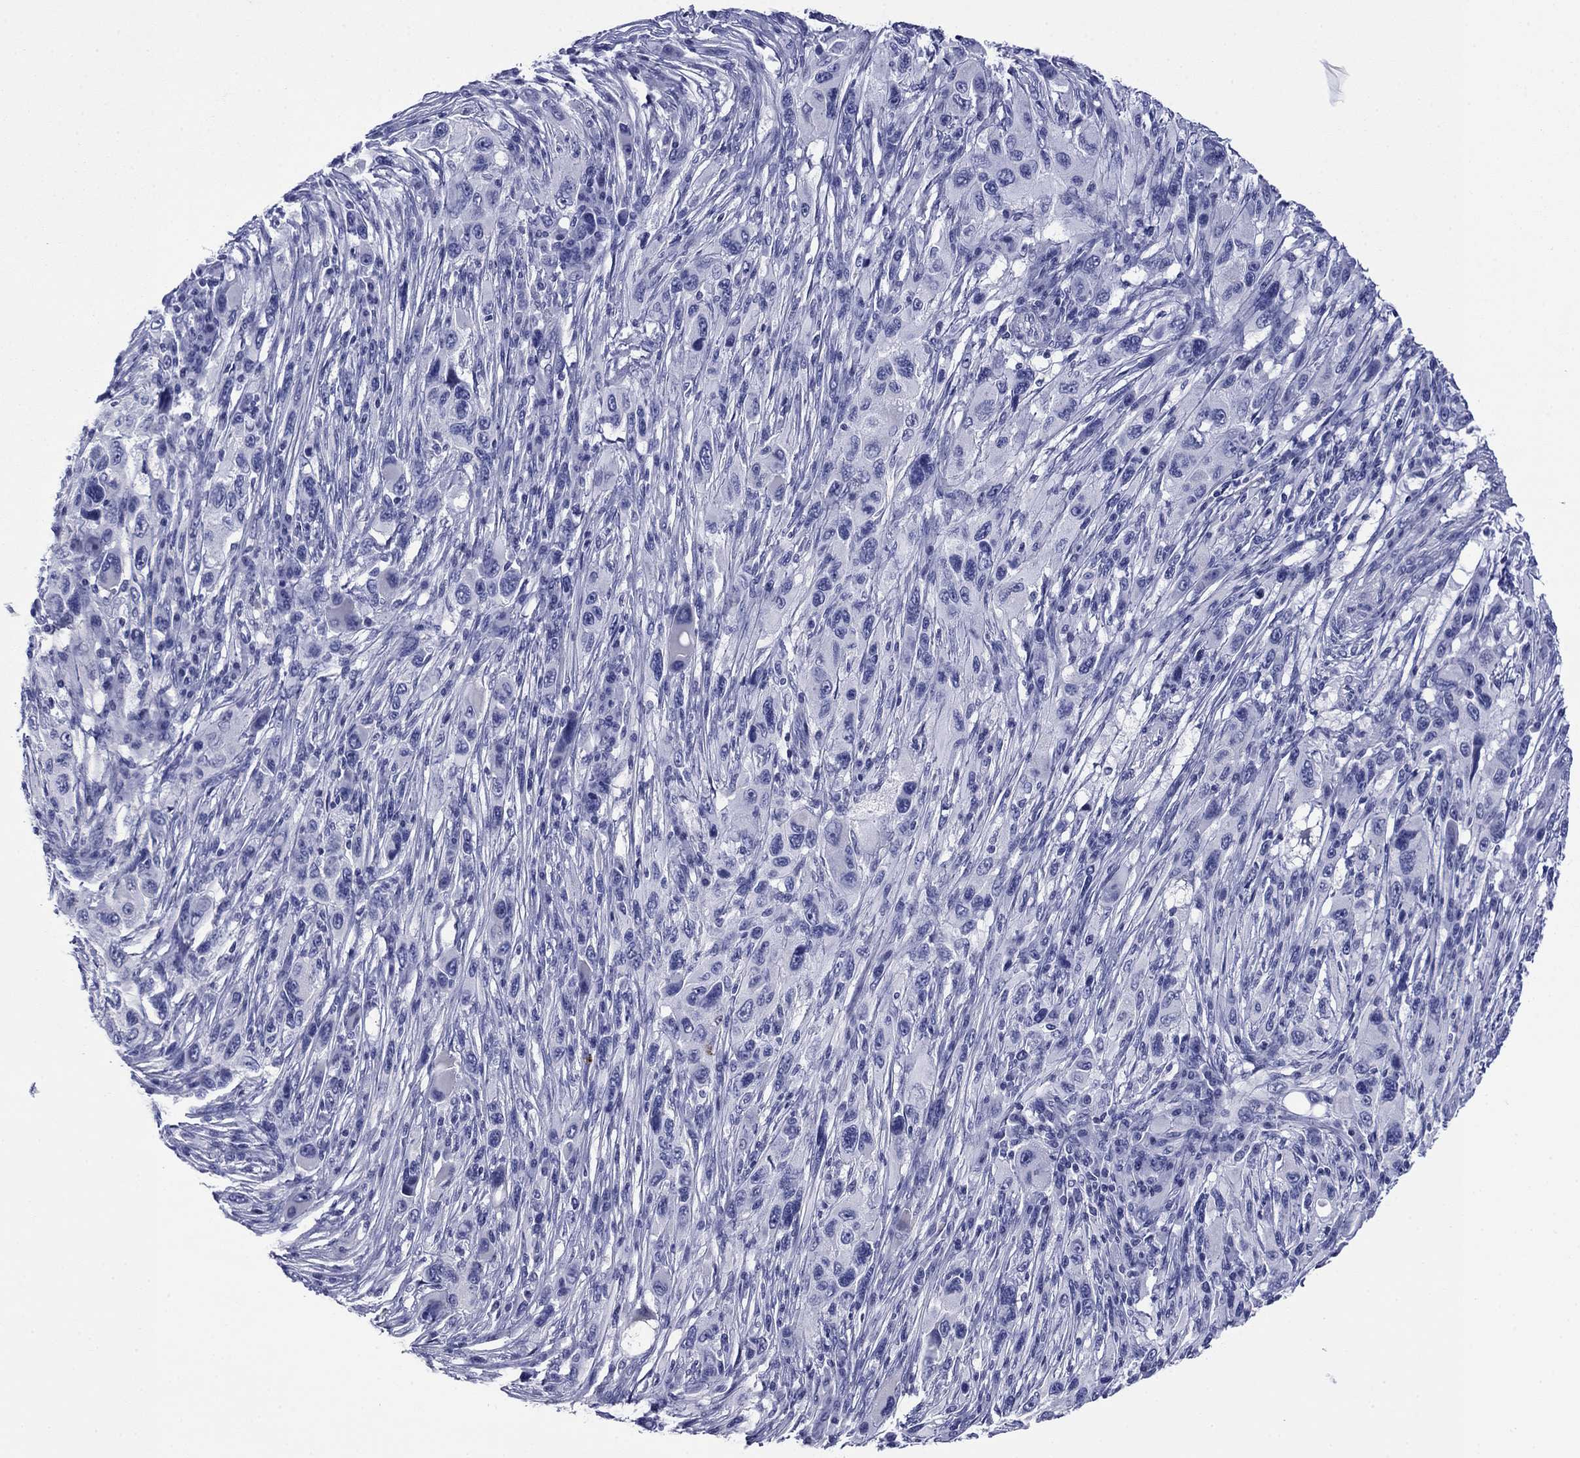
{"staining": {"intensity": "negative", "quantity": "none", "location": "none"}, "tissue": "melanoma", "cell_type": "Tumor cells", "image_type": "cancer", "snomed": [{"axis": "morphology", "description": "Malignant melanoma, NOS"}, {"axis": "topography", "description": "Skin"}], "caption": "Melanoma stained for a protein using immunohistochemistry exhibits no expression tumor cells.", "gene": "APOA2", "patient": {"sex": "male", "age": 53}}